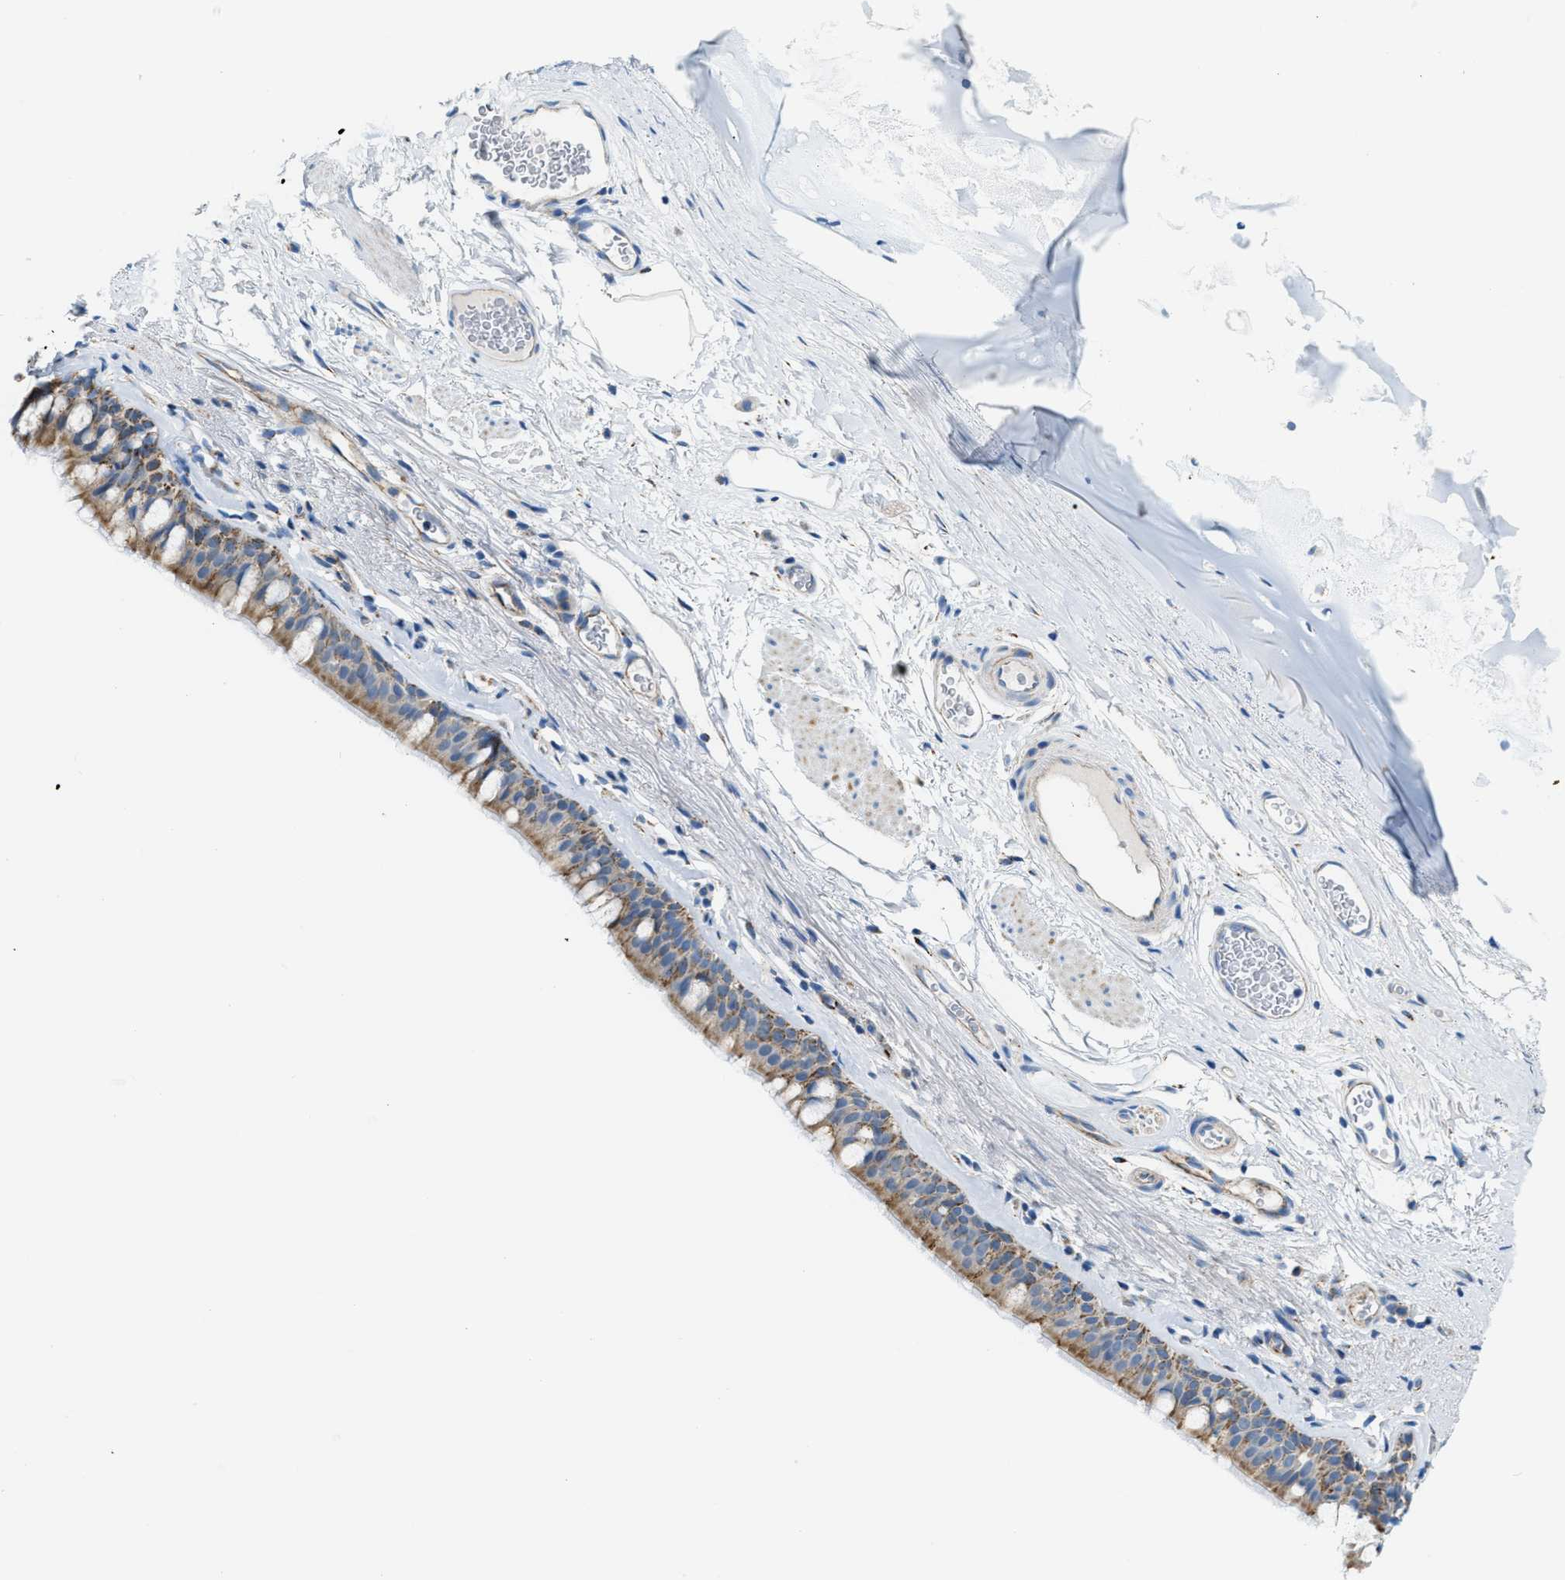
{"staining": {"intensity": "weak", "quantity": ">75%", "location": "cytoplasmic/membranous"}, "tissue": "bronchus", "cell_type": "Respiratory epithelial cells", "image_type": "normal", "snomed": [{"axis": "morphology", "description": "Normal tissue, NOS"}, {"axis": "topography", "description": "Cartilage tissue"}, {"axis": "topography", "description": "Bronchus"}], "caption": "Protein staining of normal bronchus reveals weak cytoplasmic/membranous positivity in about >75% of respiratory epithelial cells.", "gene": "JADE1", "patient": {"sex": "female", "age": 53}}